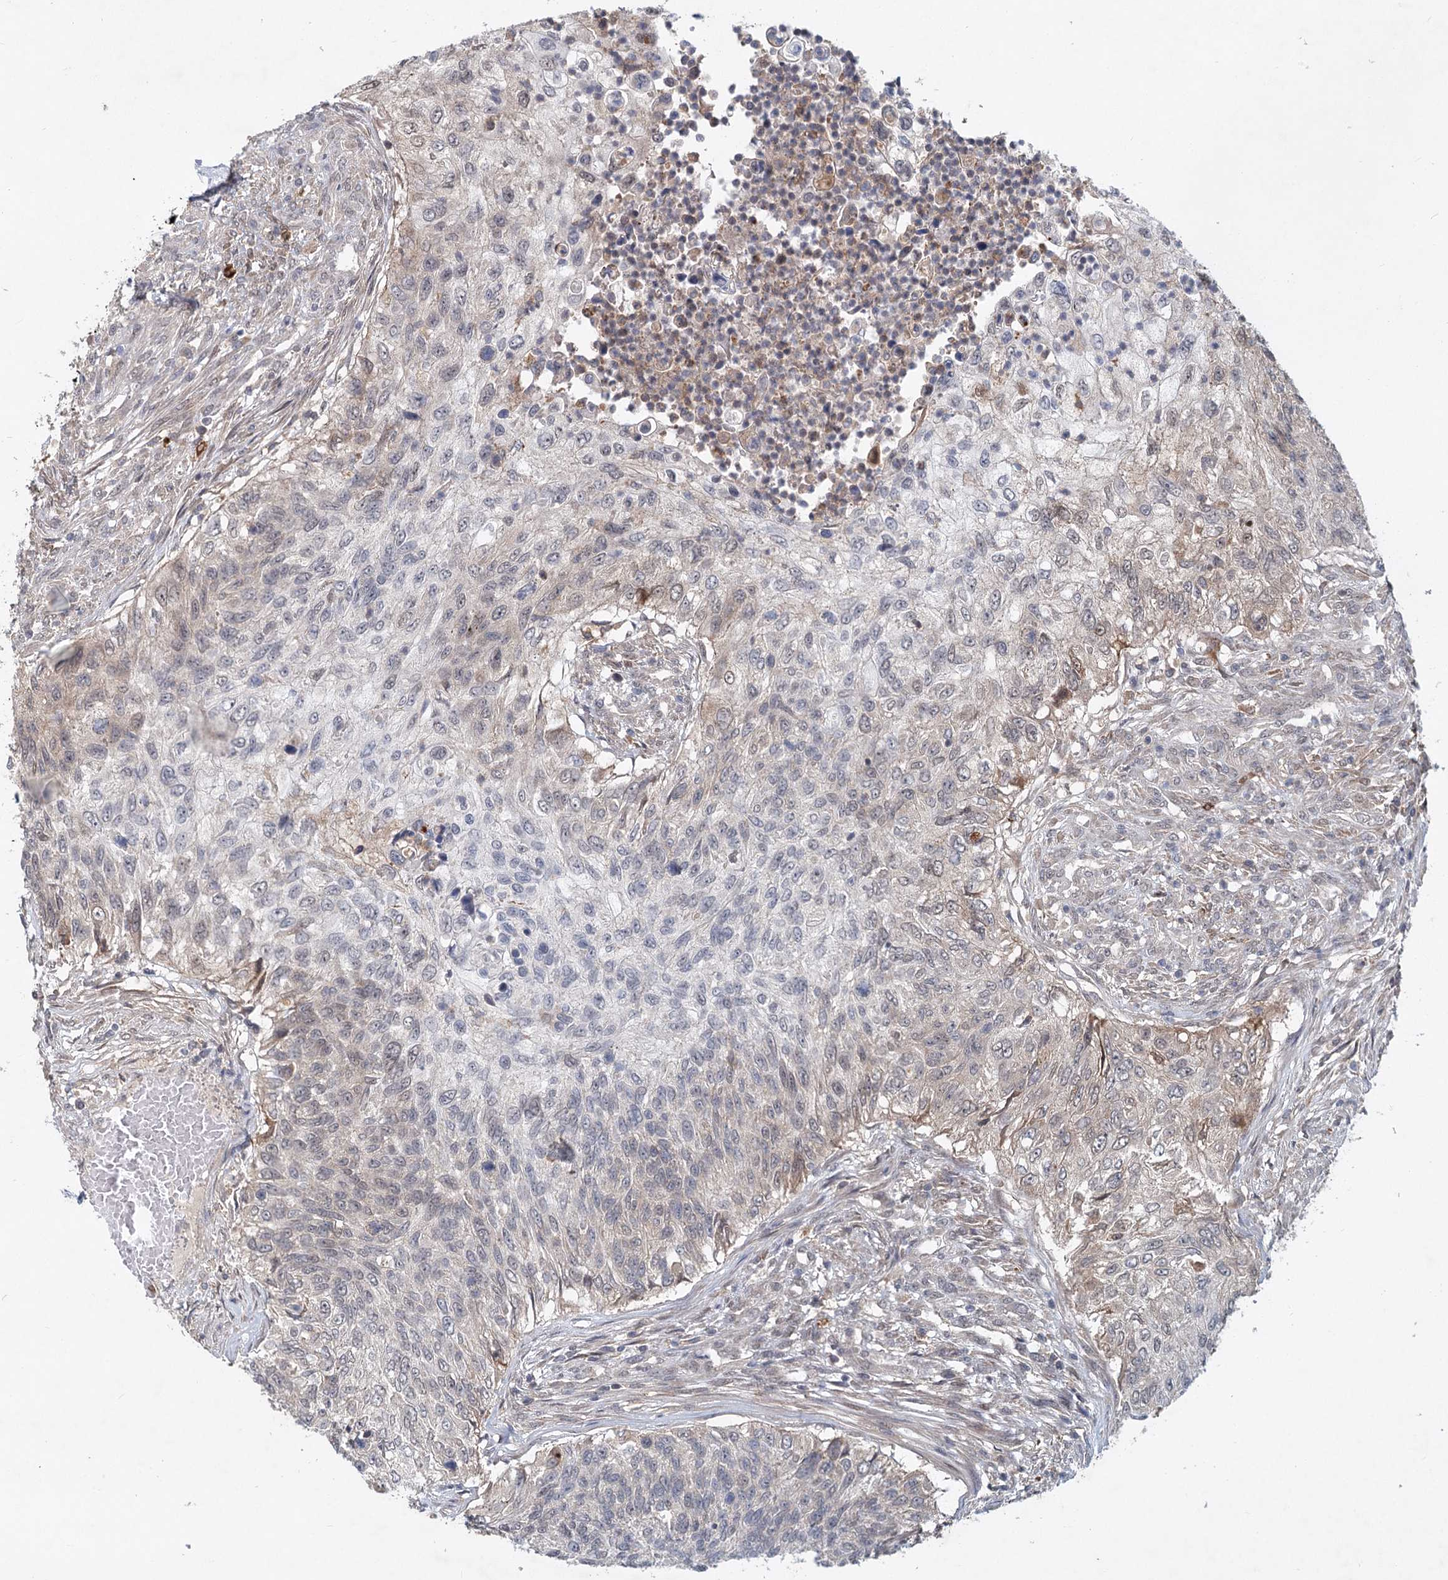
{"staining": {"intensity": "weak", "quantity": "<25%", "location": "cytoplasmic/membranous"}, "tissue": "urothelial cancer", "cell_type": "Tumor cells", "image_type": "cancer", "snomed": [{"axis": "morphology", "description": "Urothelial carcinoma, High grade"}, {"axis": "topography", "description": "Urinary bladder"}], "caption": "High magnification brightfield microscopy of urothelial cancer stained with DAB (brown) and counterstained with hematoxylin (blue): tumor cells show no significant staining.", "gene": "AP3B1", "patient": {"sex": "female", "age": 60}}